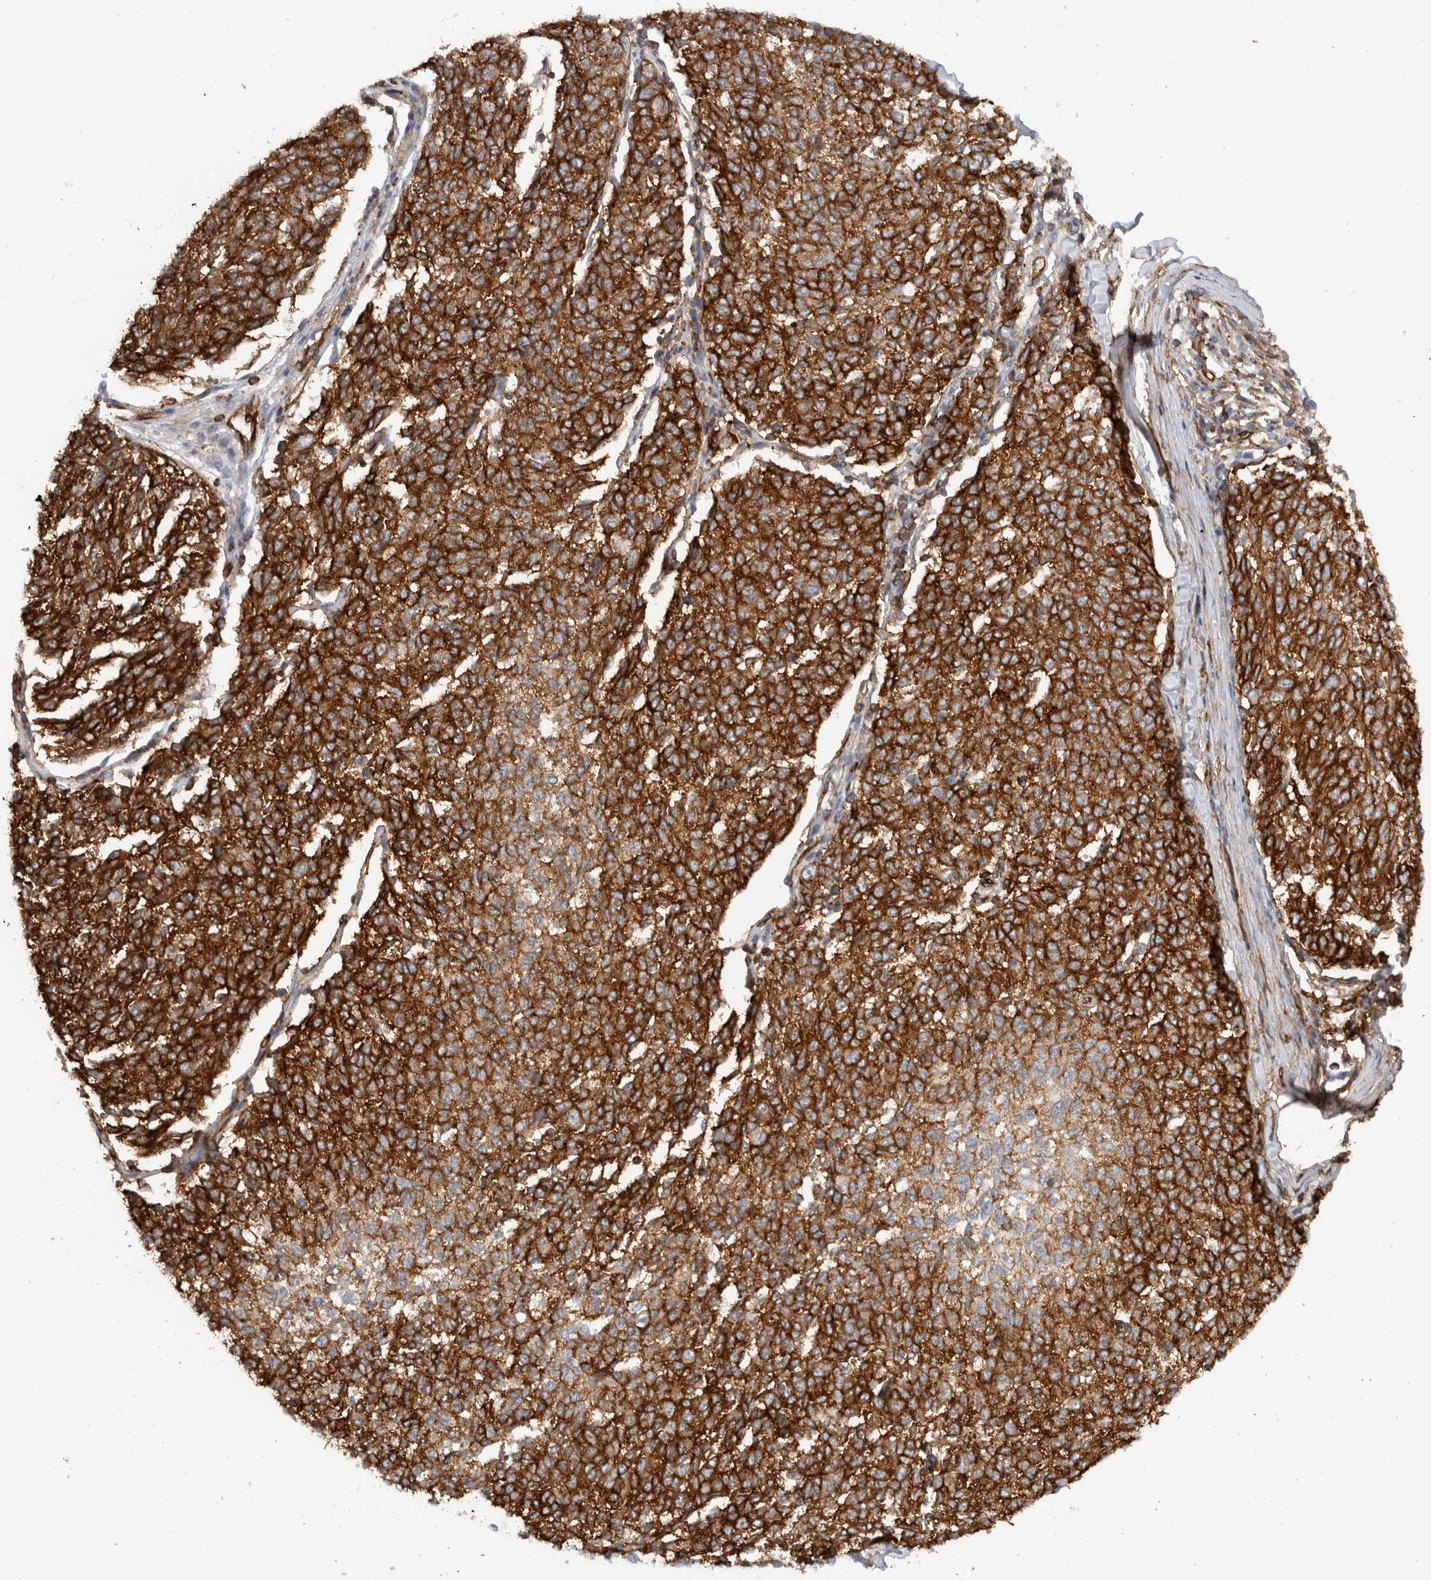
{"staining": {"intensity": "strong", "quantity": ">75%", "location": "cytoplasmic/membranous"}, "tissue": "melanoma", "cell_type": "Tumor cells", "image_type": "cancer", "snomed": [{"axis": "morphology", "description": "Malignant melanoma, NOS"}, {"axis": "topography", "description": "Skin"}], "caption": "This image shows IHC staining of melanoma, with high strong cytoplasmic/membranous expression in about >75% of tumor cells.", "gene": "AHNAK", "patient": {"sex": "female", "age": 72}}